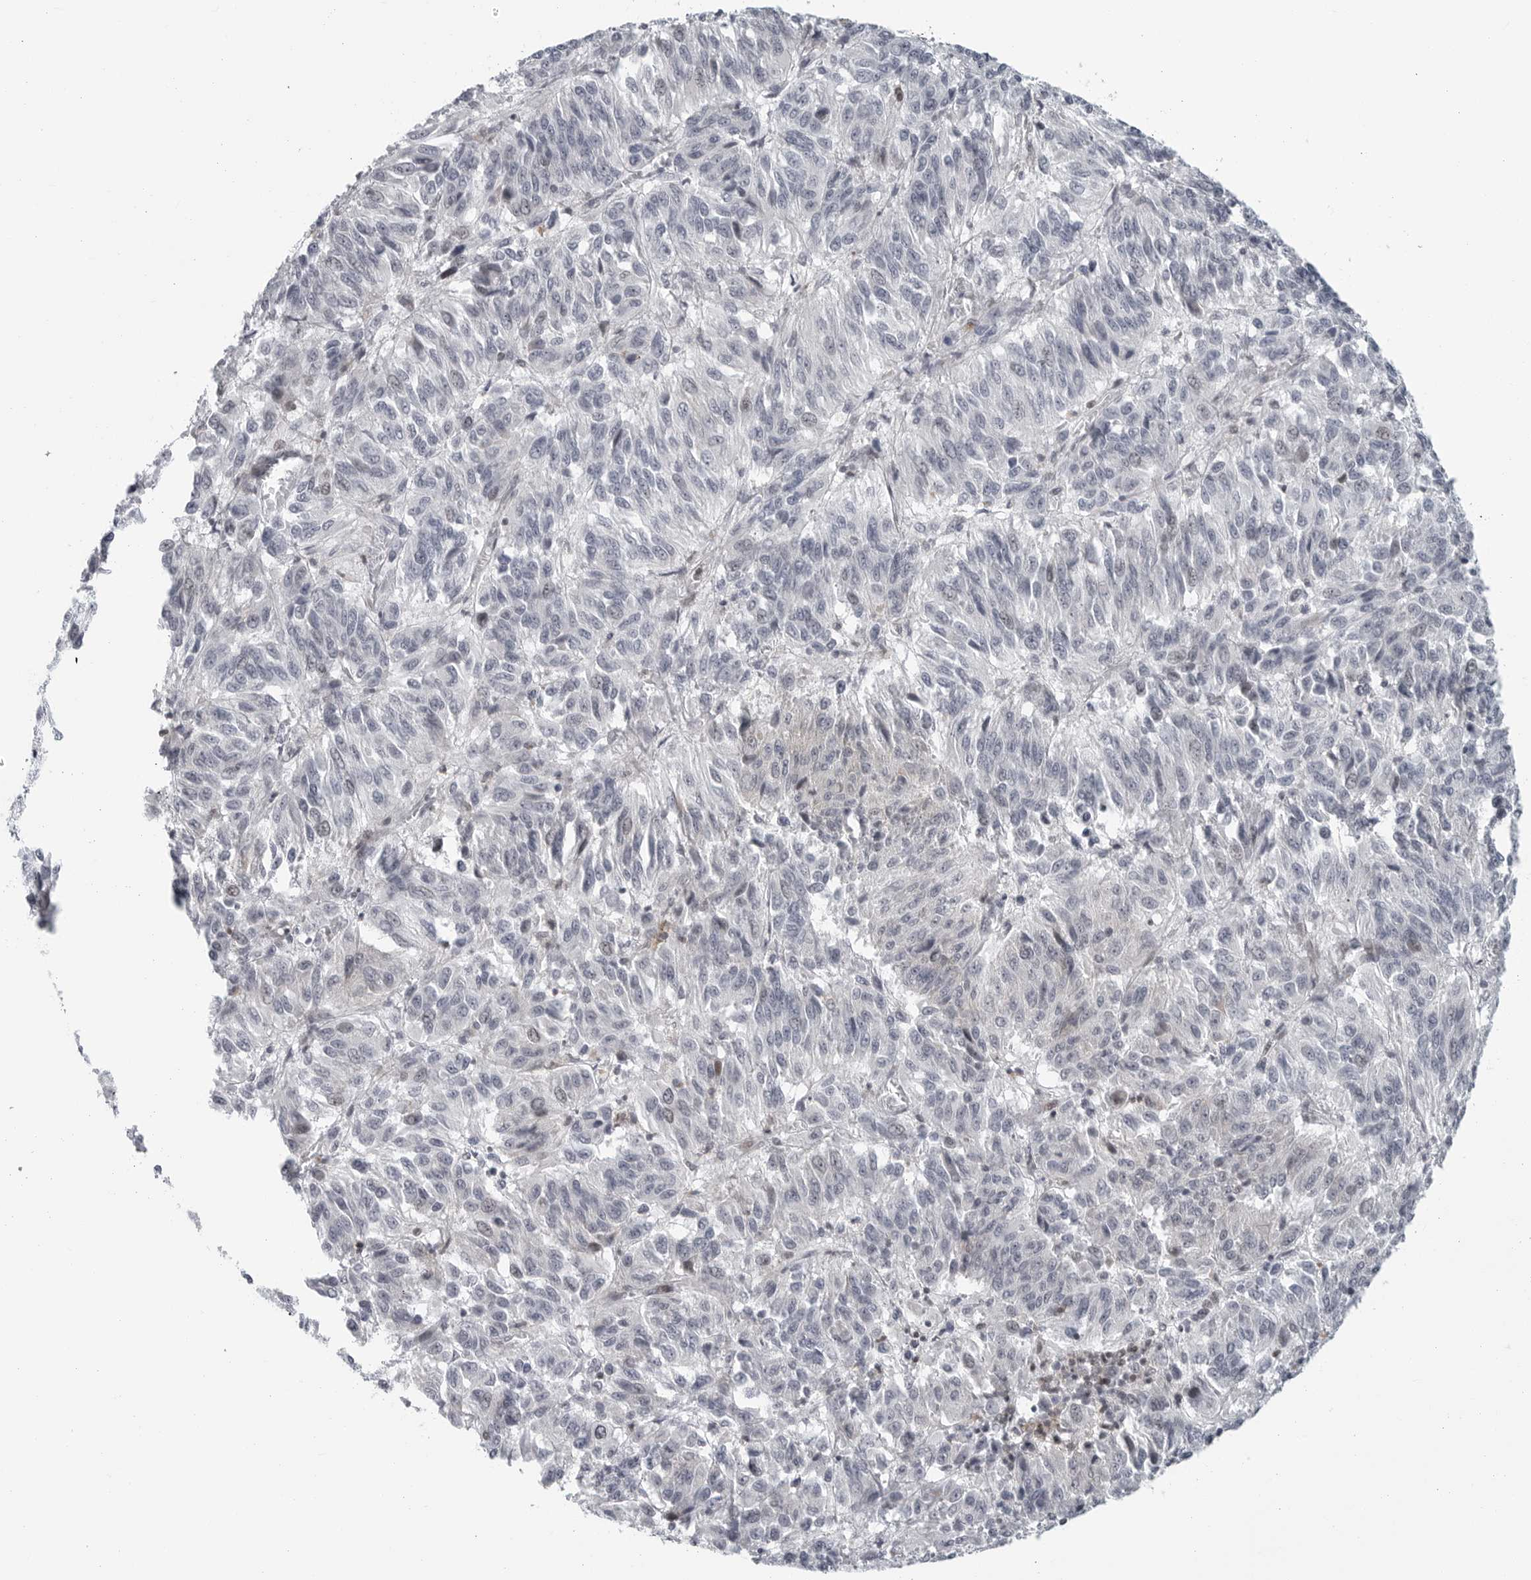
{"staining": {"intensity": "negative", "quantity": "none", "location": "none"}, "tissue": "melanoma", "cell_type": "Tumor cells", "image_type": "cancer", "snomed": [{"axis": "morphology", "description": "Malignant melanoma, Metastatic site"}, {"axis": "topography", "description": "Lung"}], "caption": "There is no significant expression in tumor cells of malignant melanoma (metastatic site).", "gene": "FAM135B", "patient": {"sex": "male", "age": 64}}